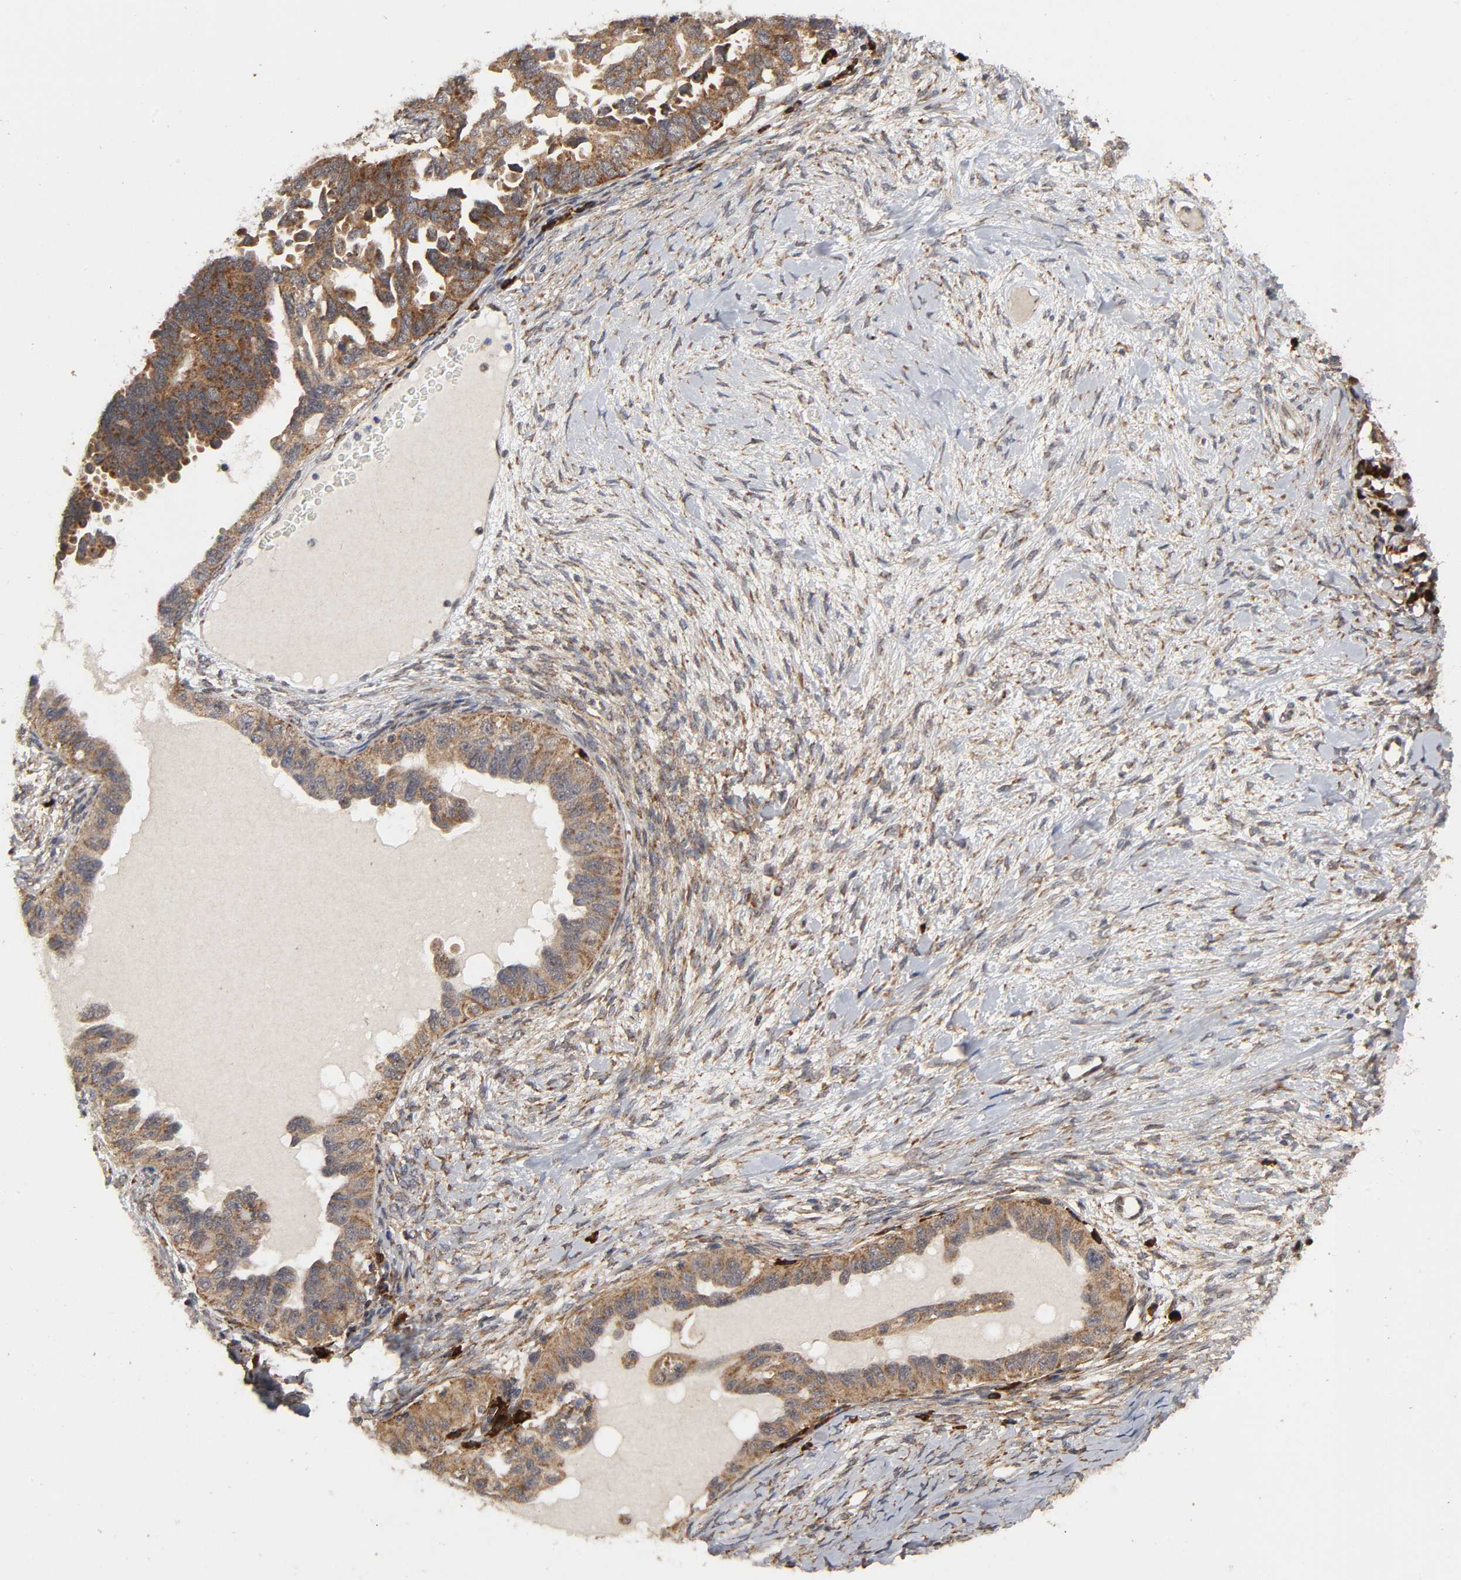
{"staining": {"intensity": "strong", "quantity": ">75%", "location": "cytoplasmic/membranous"}, "tissue": "ovarian cancer", "cell_type": "Tumor cells", "image_type": "cancer", "snomed": [{"axis": "morphology", "description": "Cystadenocarcinoma, serous, NOS"}, {"axis": "topography", "description": "Ovary"}], "caption": "Immunohistochemical staining of ovarian cancer exhibits high levels of strong cytoplasmic/membranous protein staining in approximately >75% of tumor cells.", "gene": "SLC30A9", "patient": {"sex": "female", "age": 82}}